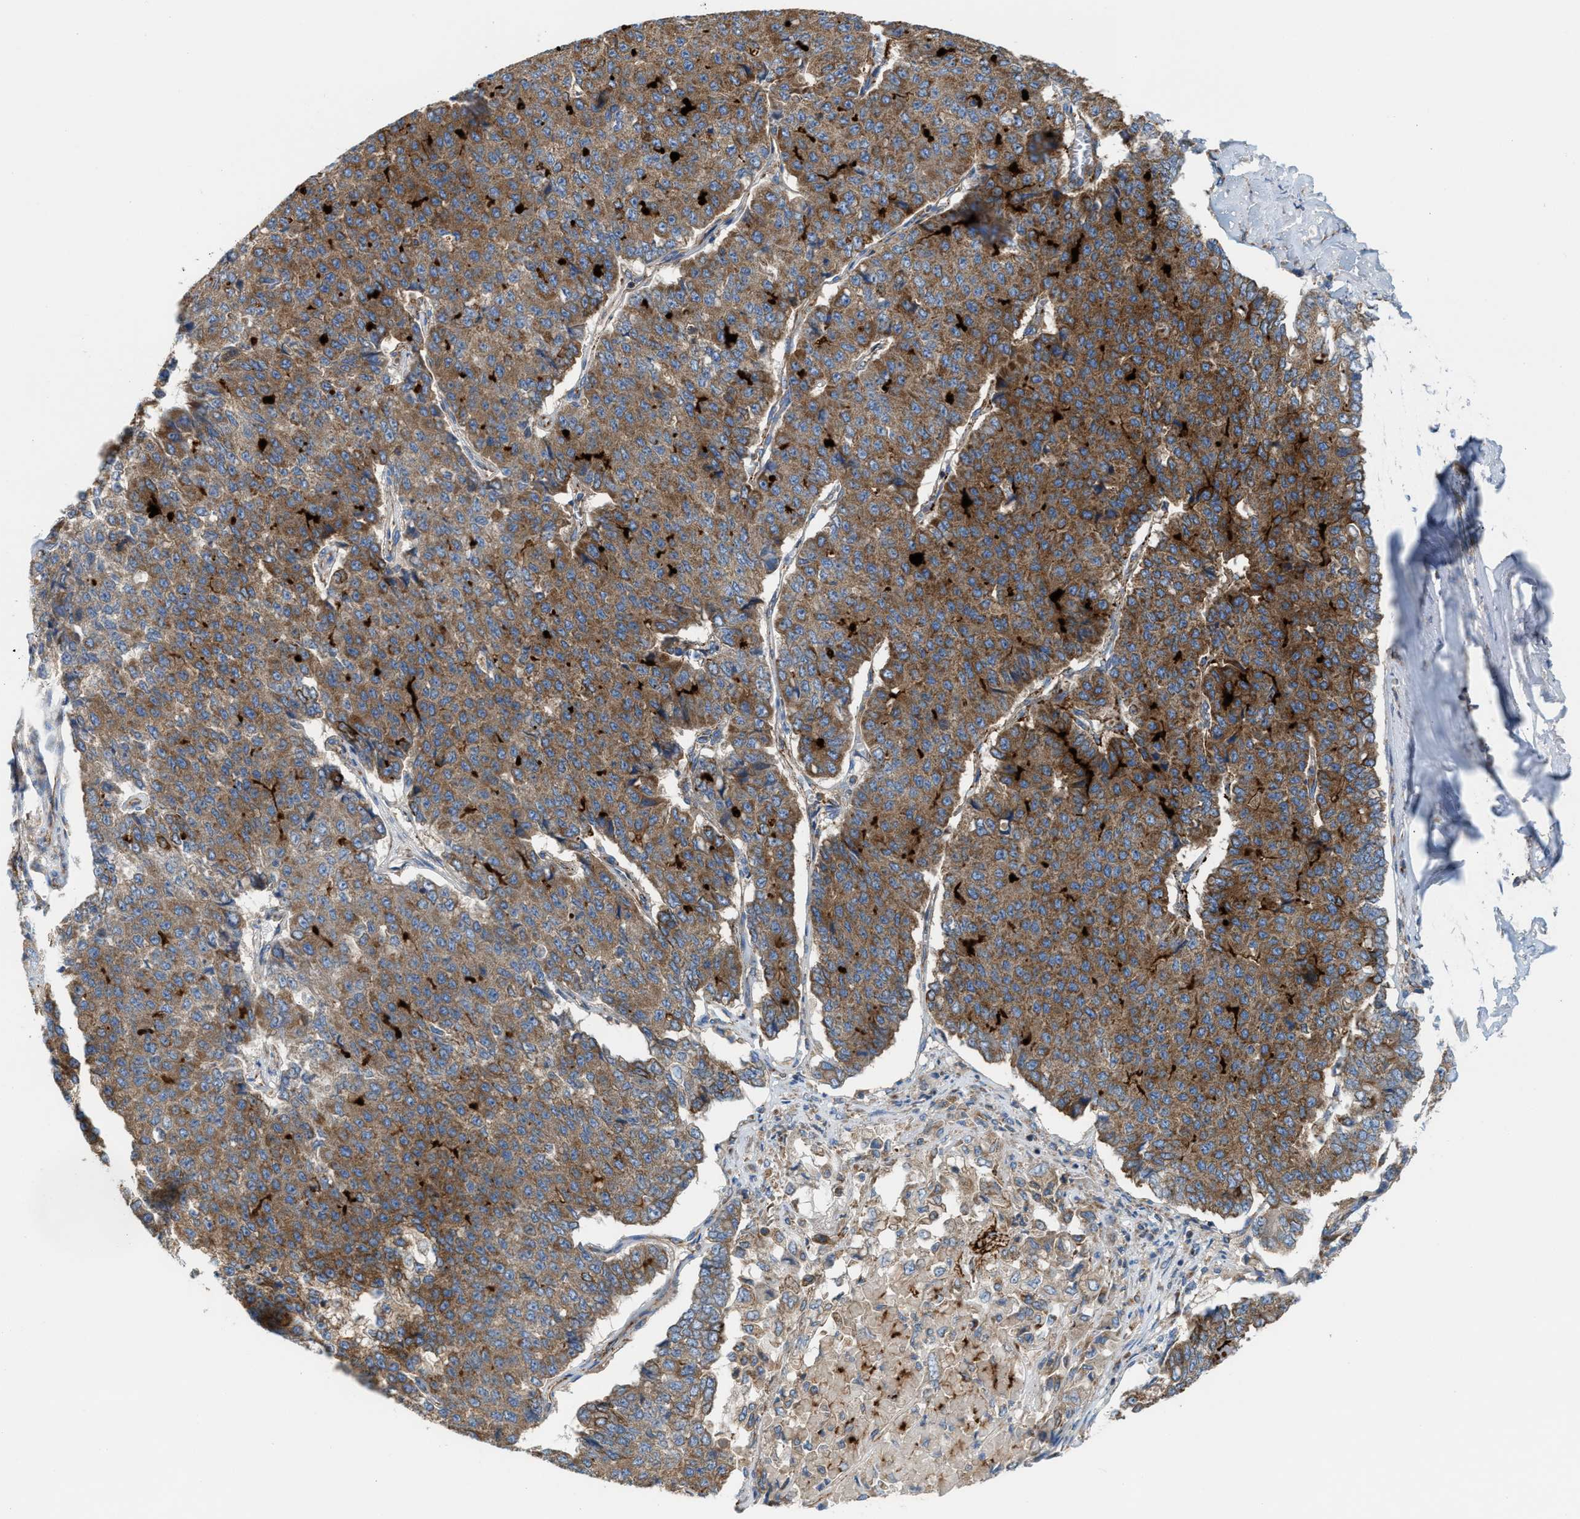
{"staining": {"intensity": "moderate", "quantity": ">75%", "location": "cytoplasmic/membranous"}, "tissue": "pancreatic cancer", "cell_type": "Tumor cells", "image_type": "cancer", "snomed": [{"axis": "morphology", "description": "Adenocarcinoma, NOS"}, {"axis": "topography", "description": "Pancreas"}], "caption": "IHC (DAB) staining of human pancreatic cancer displays moderate cytoplasmic/membranous protein staining in about >75% of tumor cells.", "gene": "TBC1D15", "patient": {"sex": "male", "age": 50}}